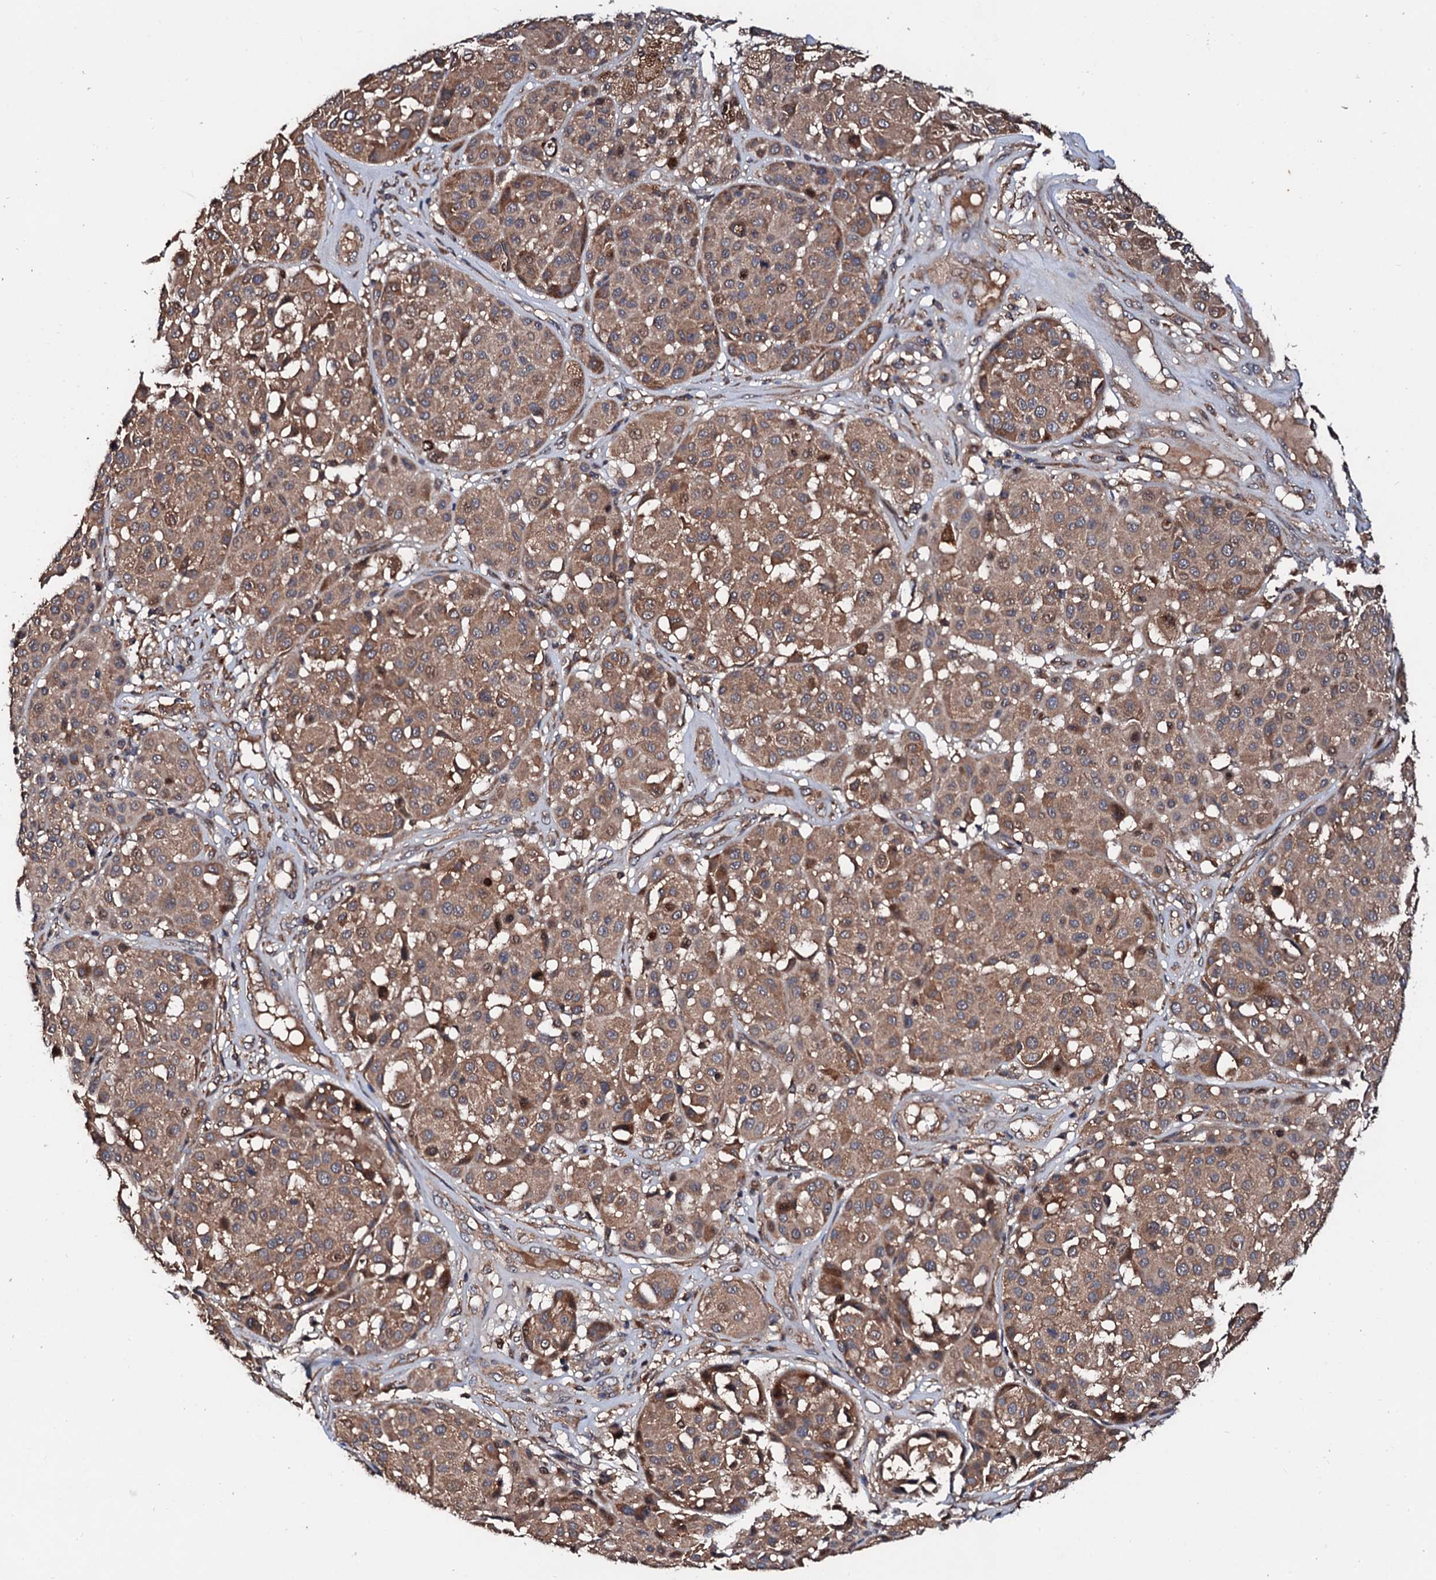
{"staining": {"intensity": "moderate", "quantity": ">75%", "location": "cytoplasmic/membranous"}, "tissue": "melanoma", "cell_type": "Tumor cells", "image_type": "cancer", "snomed": [{"axis": "morphology", "description": "Malignant melanoma, Metastatic site"}, {"axis": "topography", "description": "Soft tissue"}], "caption": "Human melanoma stained for a protein (brown) exhibits moderate cytoplasmic/membranous positive expression in approximately >75% of tumor cells.", "gene": "EXTL1", "patient": {"sex": "male", "age": 41}}